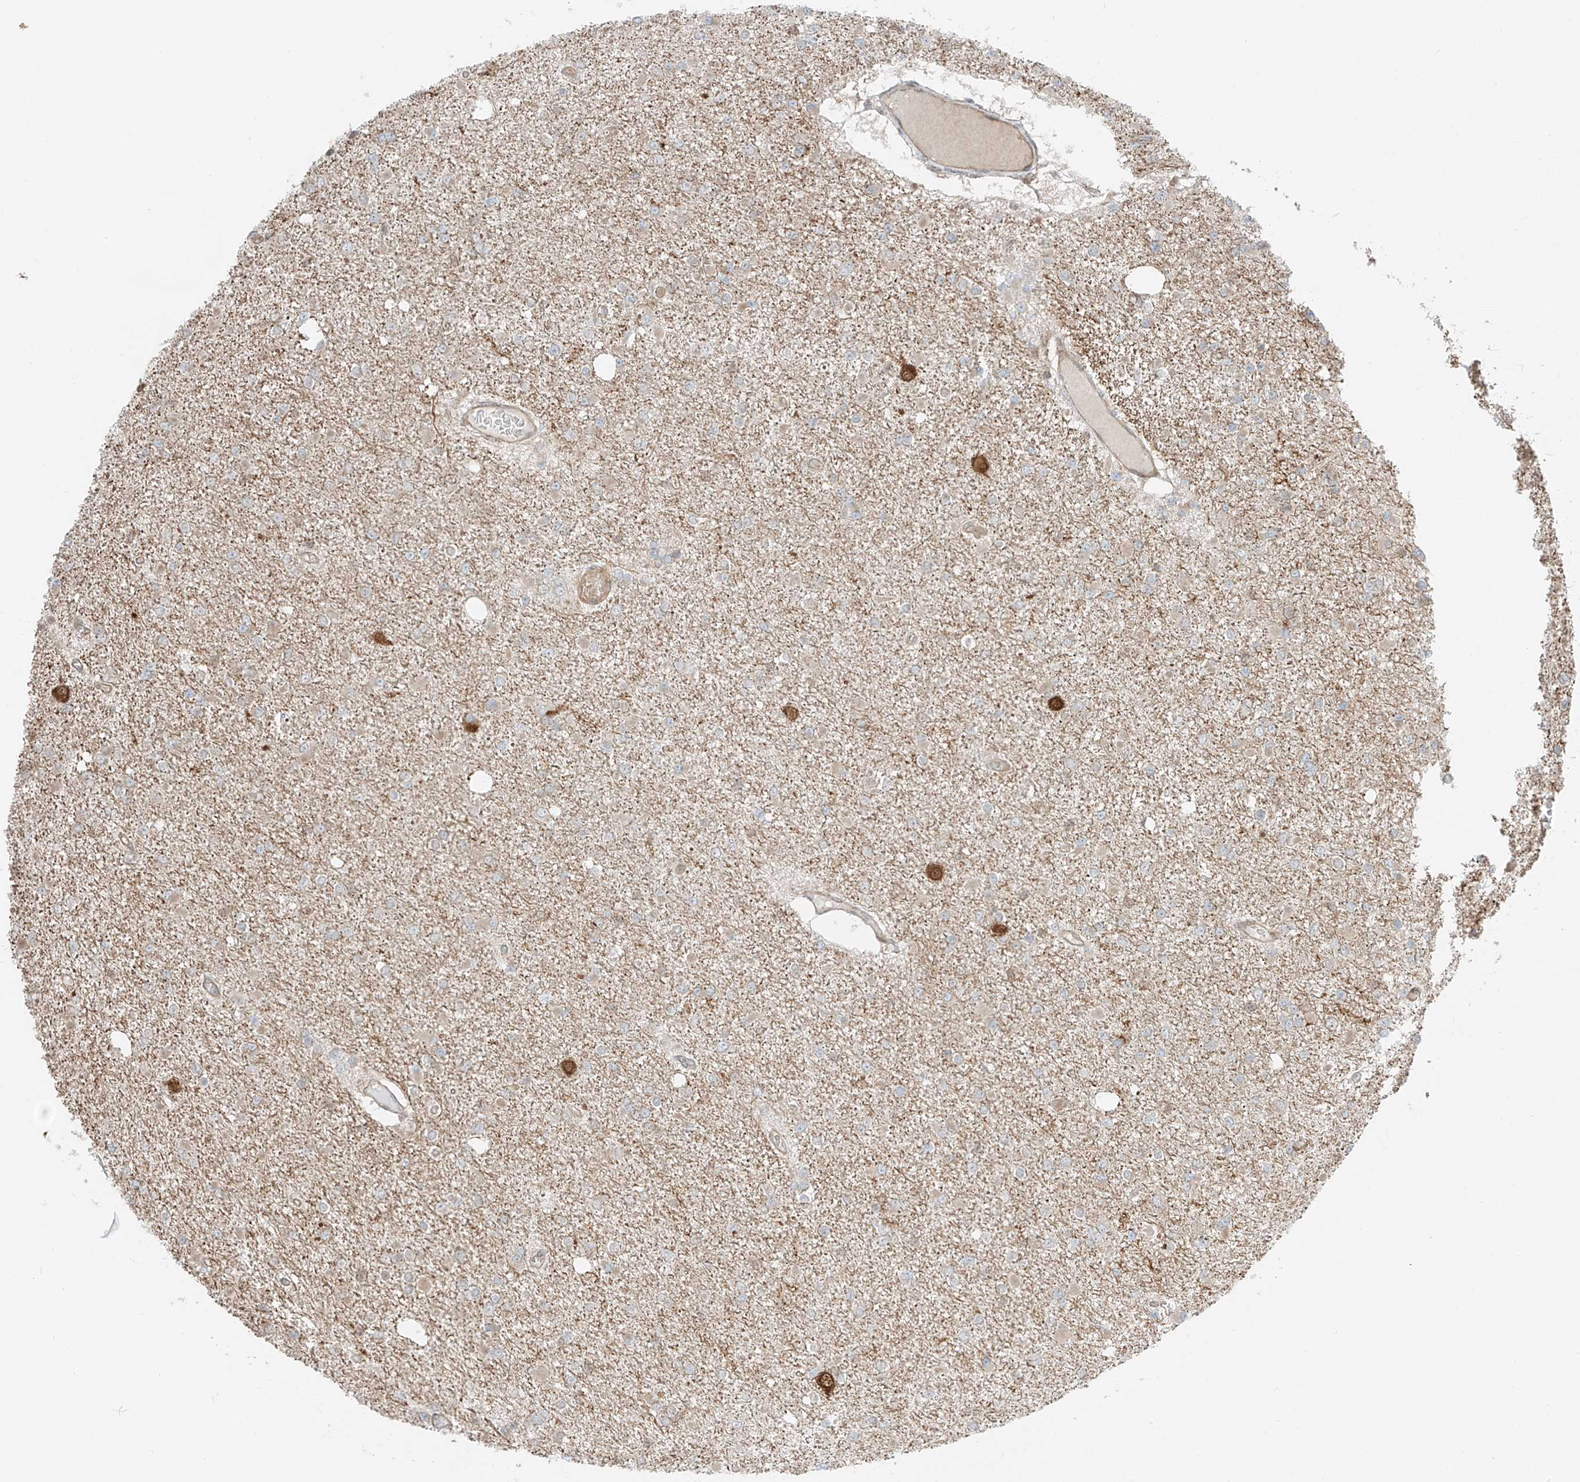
{"staining": {"intensity": "weak", "quantity": "<25%", "location": "cytoplasmic/membranous"}, "tissue": "glioma", "cell_type": "Tumor cells", "image_type": "cancer", "snomed": [{"axis": "morphology", "description": "Glioma, malignant, Low grade"}, {"axis": "topography", "description": "Brain"}], "caption": "High magnification brightfield microscopy of malignant glioma (low-grade) stained with DAB (brown) and counterstained with hematoxylin (blue): tumor cells show no significant positivity. The staining is performed using DAB brown chromogen with nuclei counter-stained in using hematoxylin.", "gene": "USP48", "patient": {"sex": "female", "age": 22}}